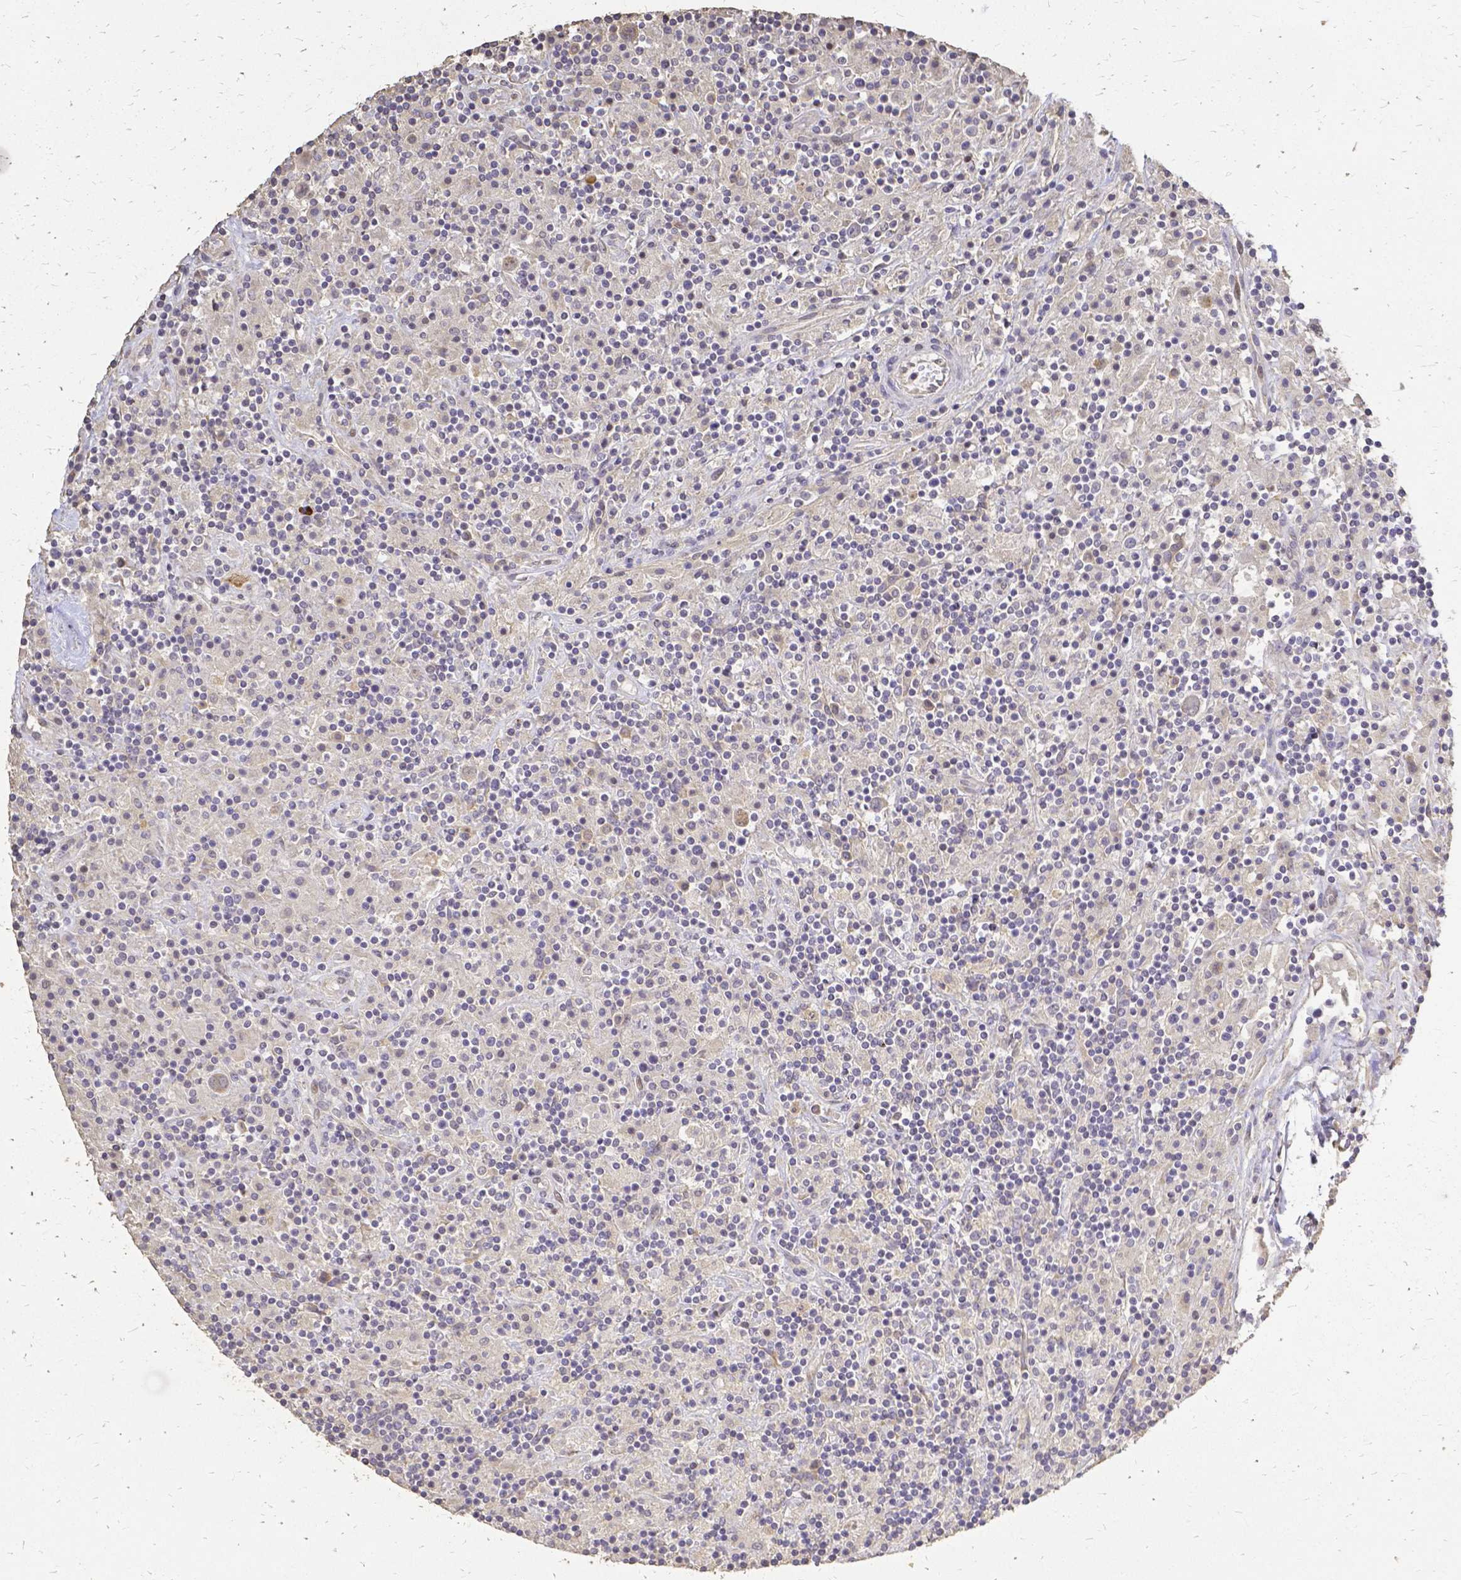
{"staining": {"intensity": "negative", "quantity": "none", "location": "none"}, "tissue": "lymphoma", "cell_type": "Tumor cells", "image_type": "cancer", "snomed": [{"axis": "morphology", "description": "Hodgkin's disease, NOS"}, {"axis": "topography", "description": "Lymph node"}], "caption": "Micrograph shows no protein expression in tumor cells of Hodgkin's disease tissue. The staining is performed using DAB brown chromogen with nuclei counter-stained in using hematoxylin.", "gene": "CIB1", "patient": {"sex": "male", "age": 70}}